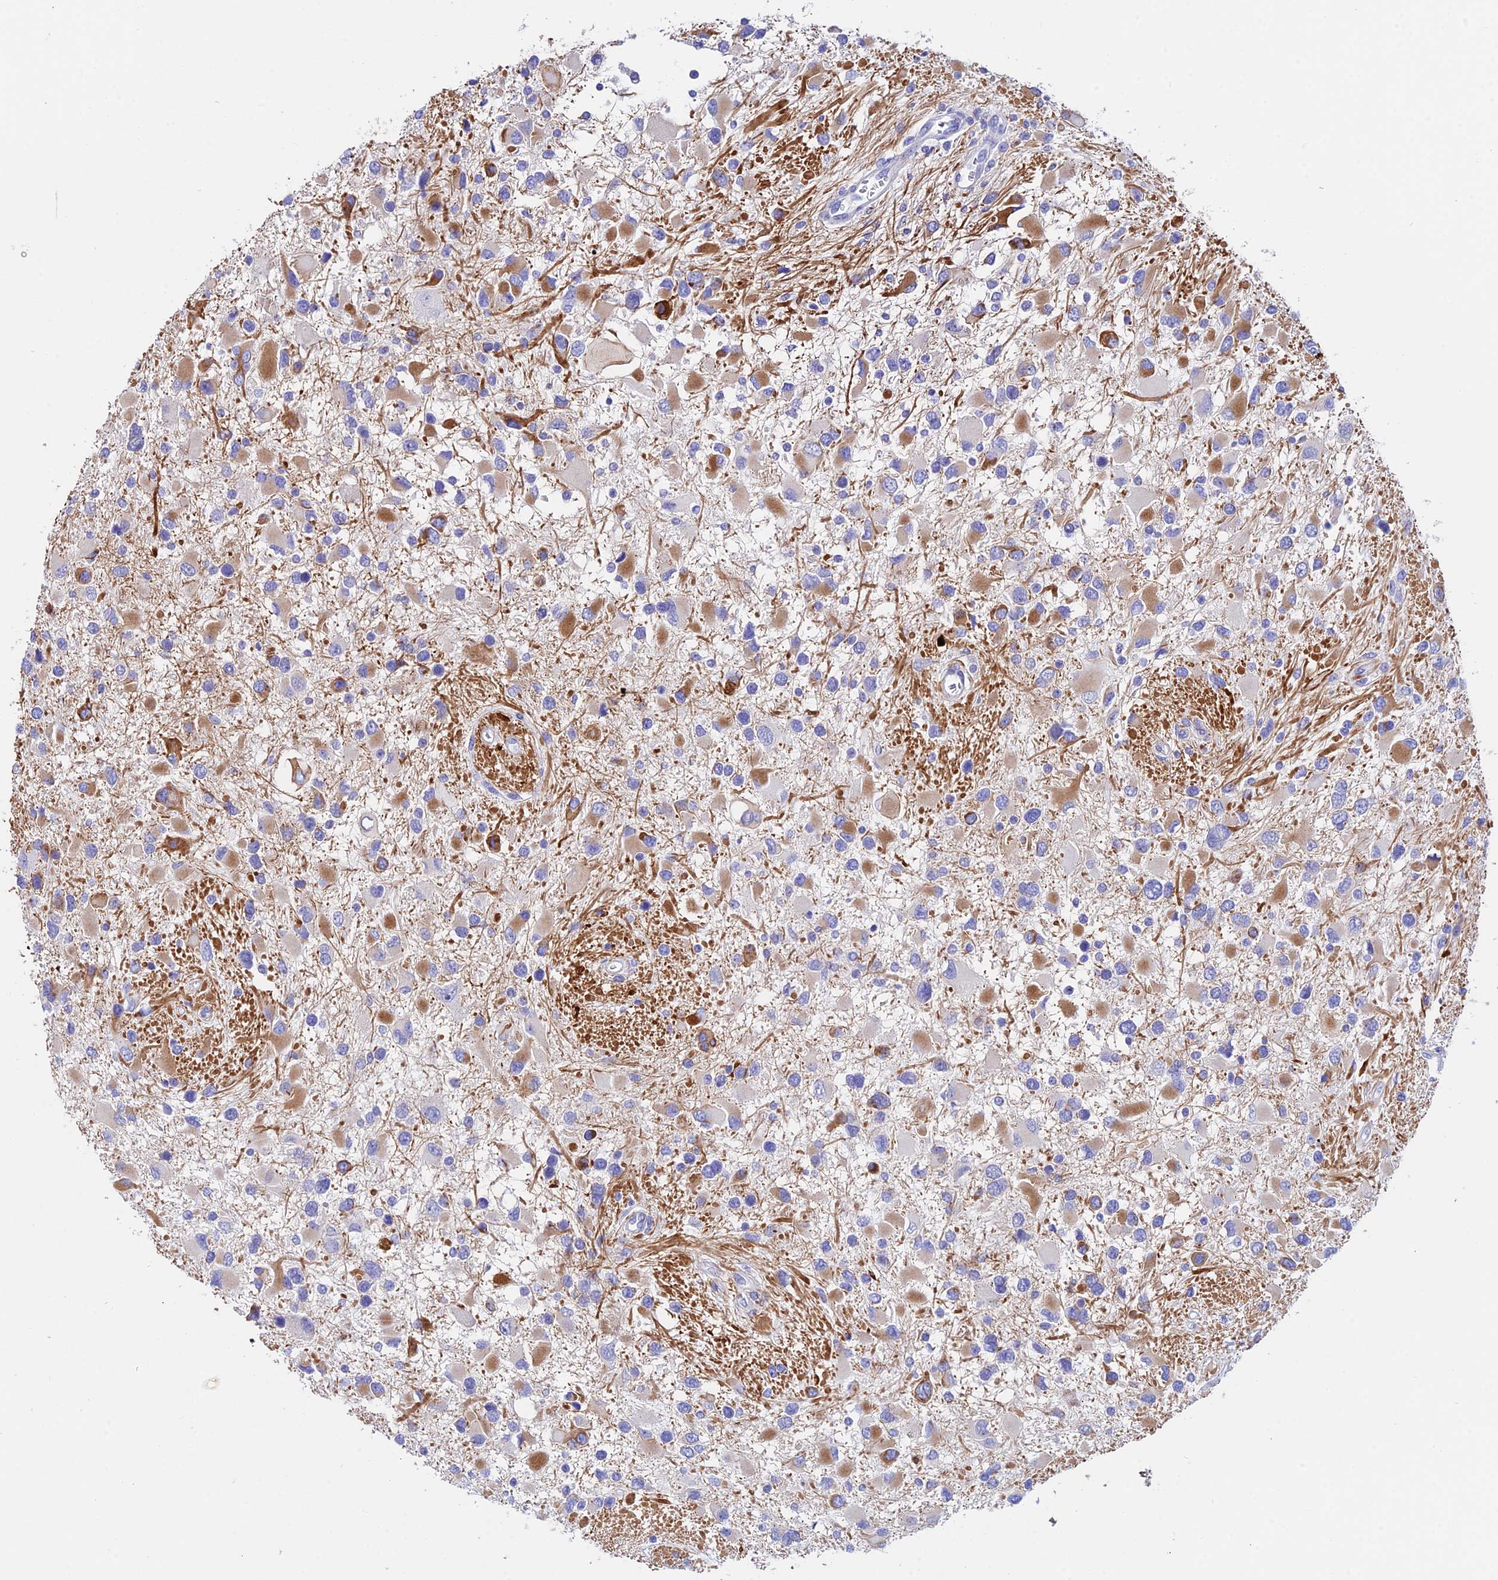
{"staining": {"intensity": "moderate", "quantity": "<25%", "location": "cytoplasmic/membranous"}, "tissue": "glioma", "cell_type": "Tumor cells", "image_type": "cancer", "snomed": [{"axis": "morphology", "description": "Glioma, malignant, High grade"}, {"axis": "topography", "description": "Brain"}], "caption": "Moderate cytoplasmic/membranous expression for a protein is seen in approximately <25% of tumor cells of glioma using IHC.", "gene": "CEP41", "patient": {"sex": "male", "age": 53}}